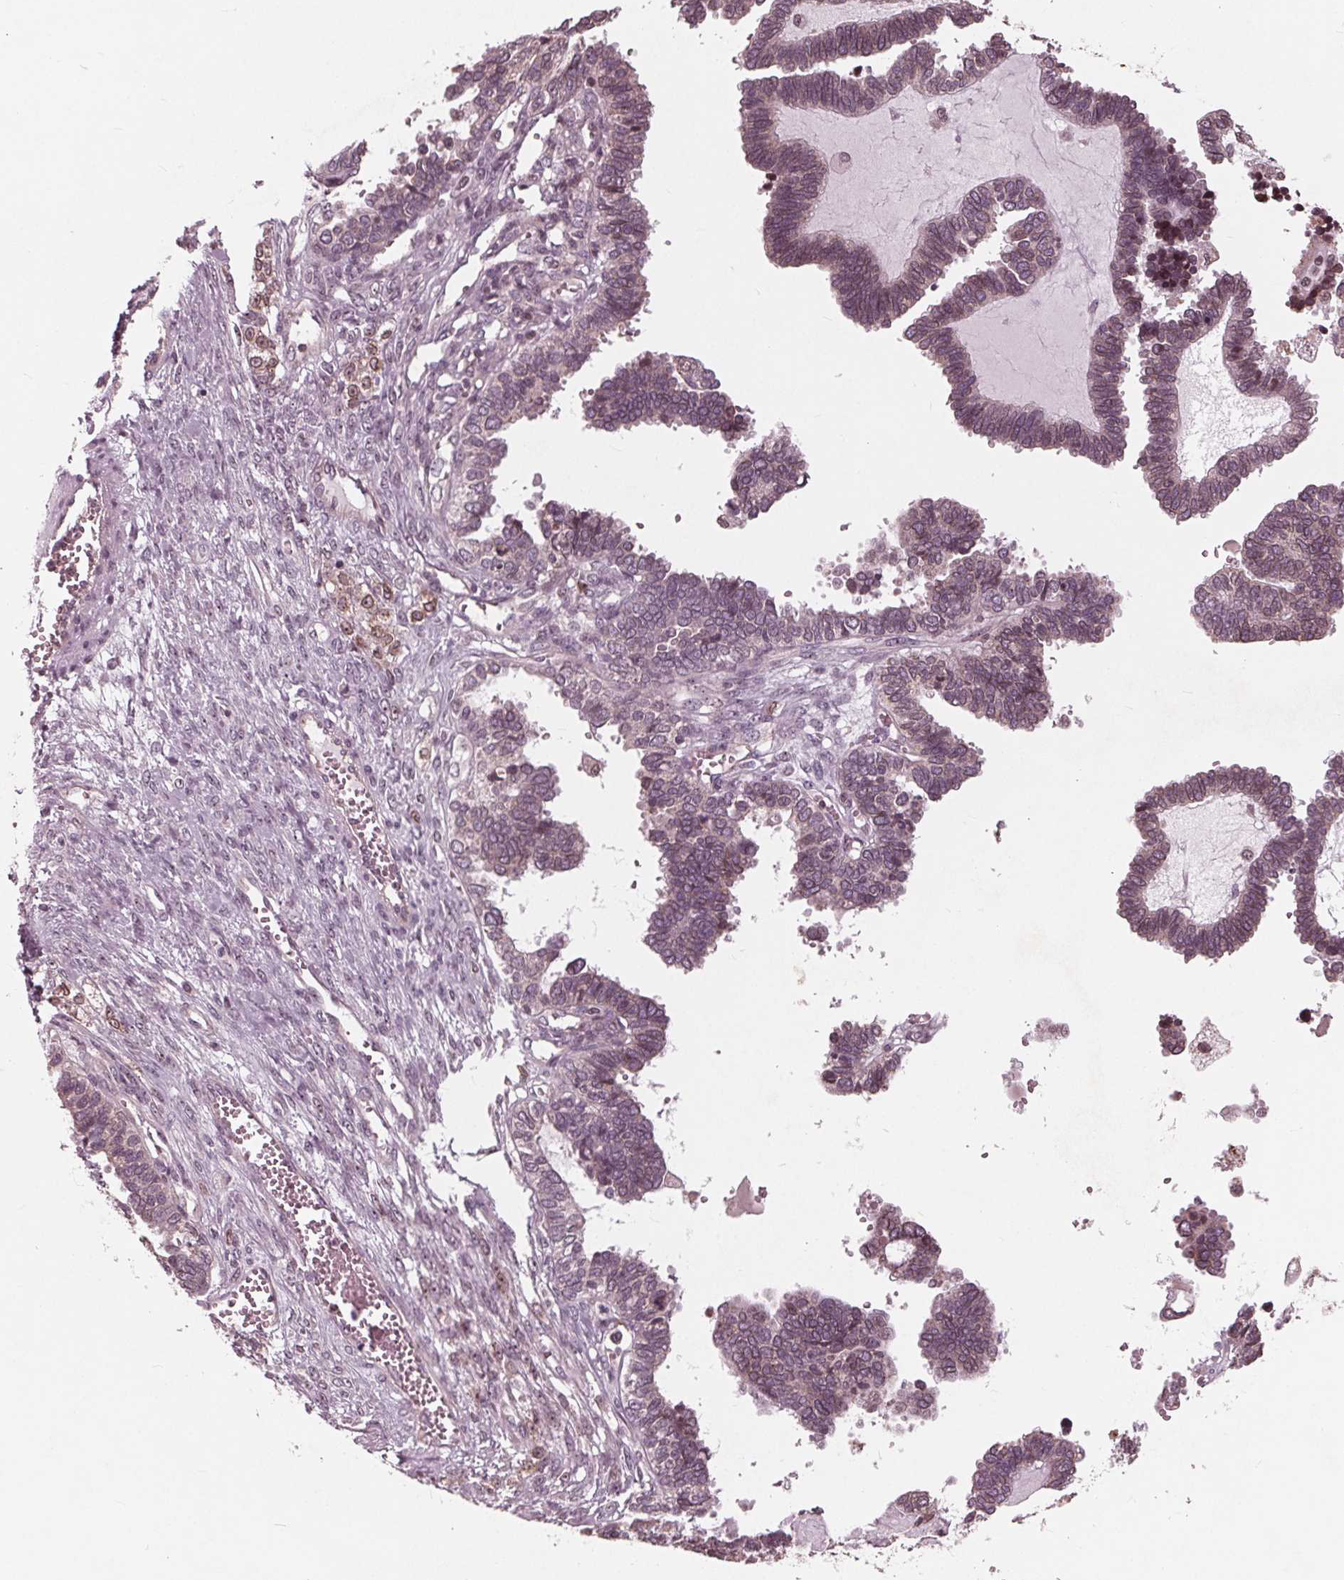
{"staining": {"intensity": "weak", "quantity": ">75%", "location": "cytoplasmic/membranous,nuclear"}, "tissue": "ovarian cancer", "cell_type": "Tumor cells", "image_type": "cancer", "snomed": [{"axis": "morphology", "description": "Cystadenocarcinoma, serous, NOS"}, {"axis": "topography", "description": "Ovary"}], "caption": "Ovarian cancer stained with IHC displays weak cytoplasmic/membranous and nuclear staining in about >75% of tumor cells.", "gene": "NUP210", "patient": {"sex": "female", "age": 51}}